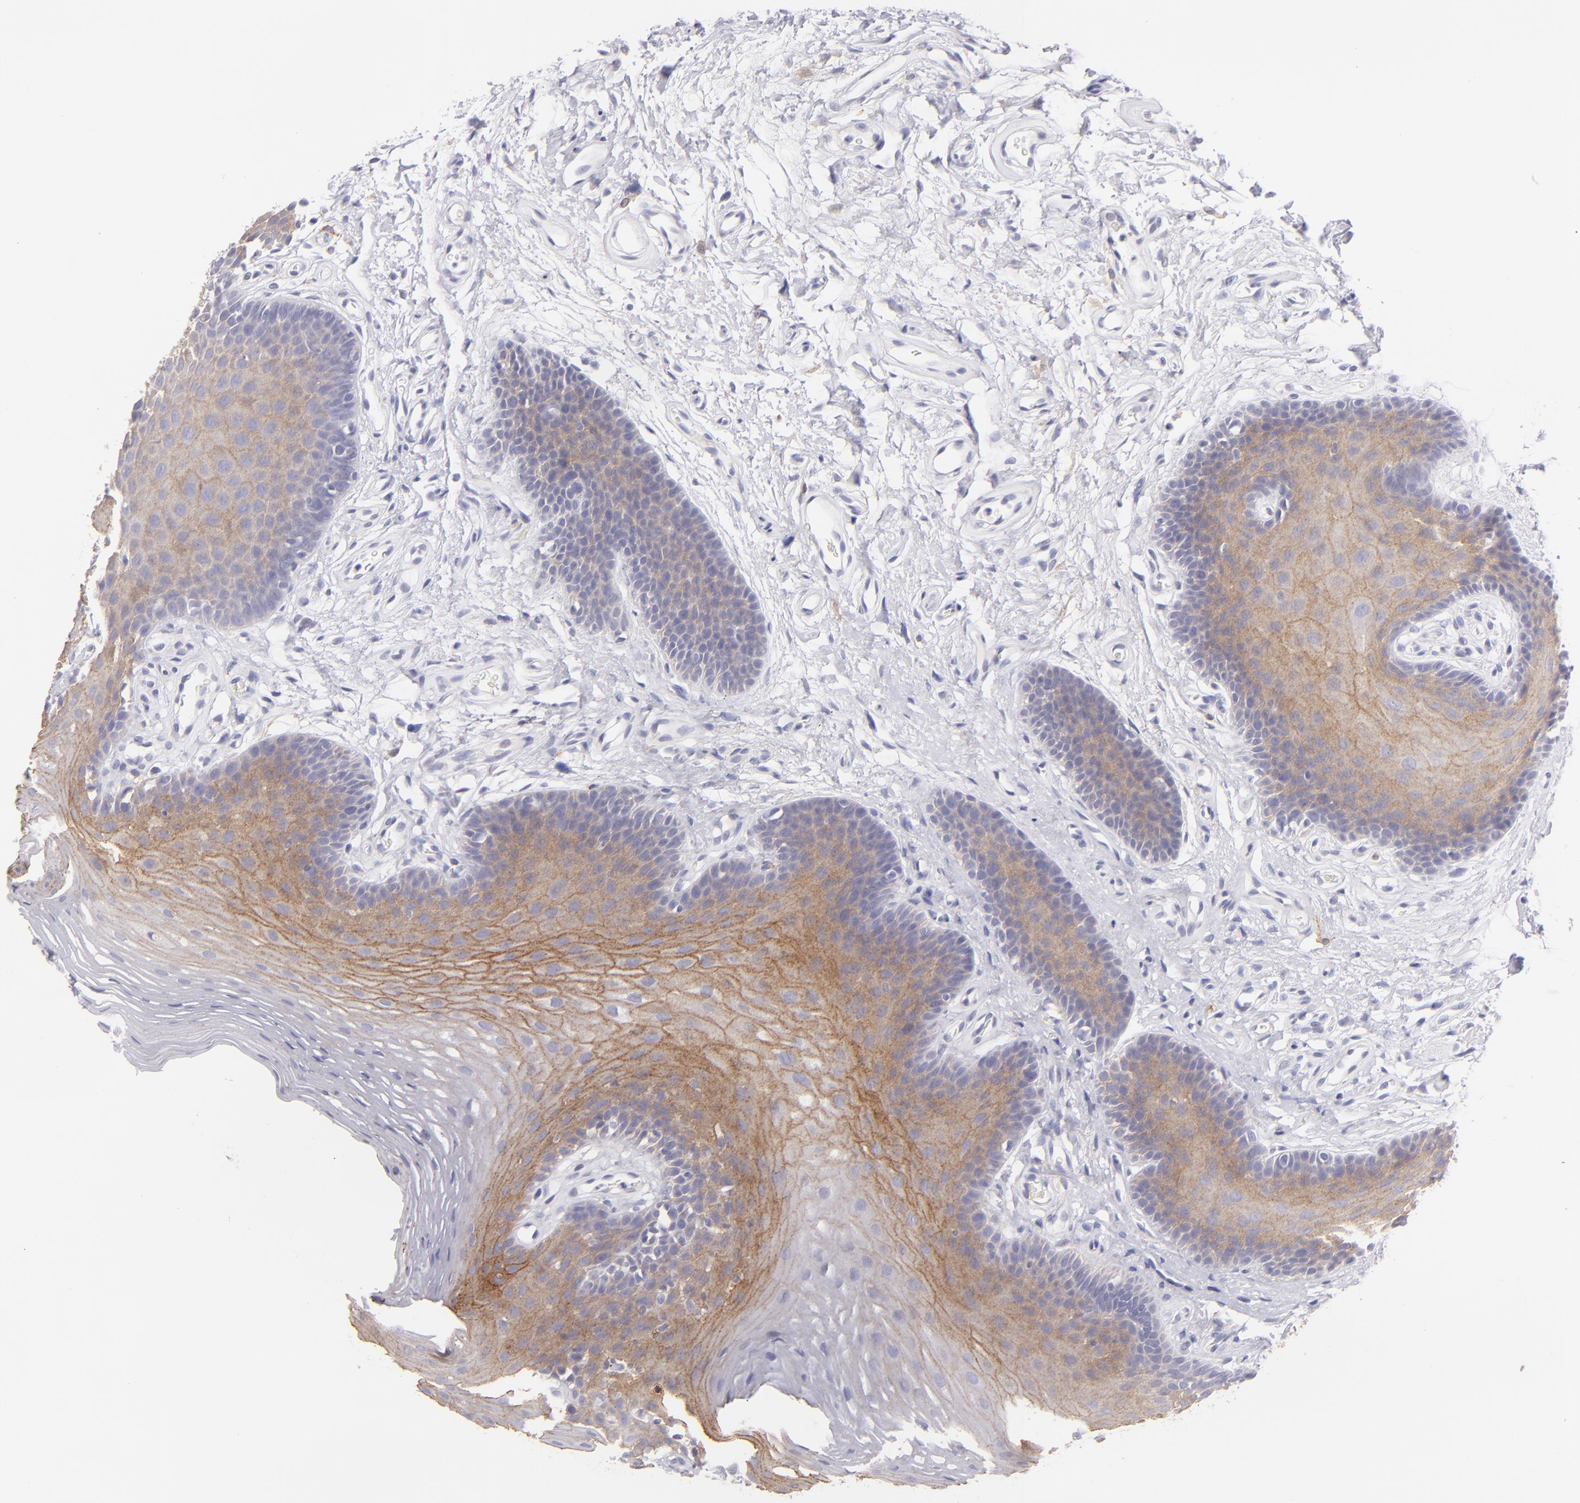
{"staining": {"intensity": "moderate", "quantity": "25%-75%", "location": "cytoplasmic/membranous"}, "tissue": "oral mucosa", "cell_type": "Squamous epithelial cells", "image_type": "normal", "snomed": [{"axis": "morphology", "description": "Normal tissue, NOS"}, {"axis": "topography", "description": "Oral tissue"}], "caption": "Immunohistochemical staining of normal oral mucosa demonstrates 25%-75% levels of moderate cytoplasmic/membranous protein positivity in approximately 25%-75% of squamous epithelial cells. The staining was performed using DAB (3,3'-diaminobenzidine), with brown indicating positive protein expression. Nuclei are stained blue with hematoxylin.", "gene": "CLDN4", "patient": {"sex": "male", "age": 62}}